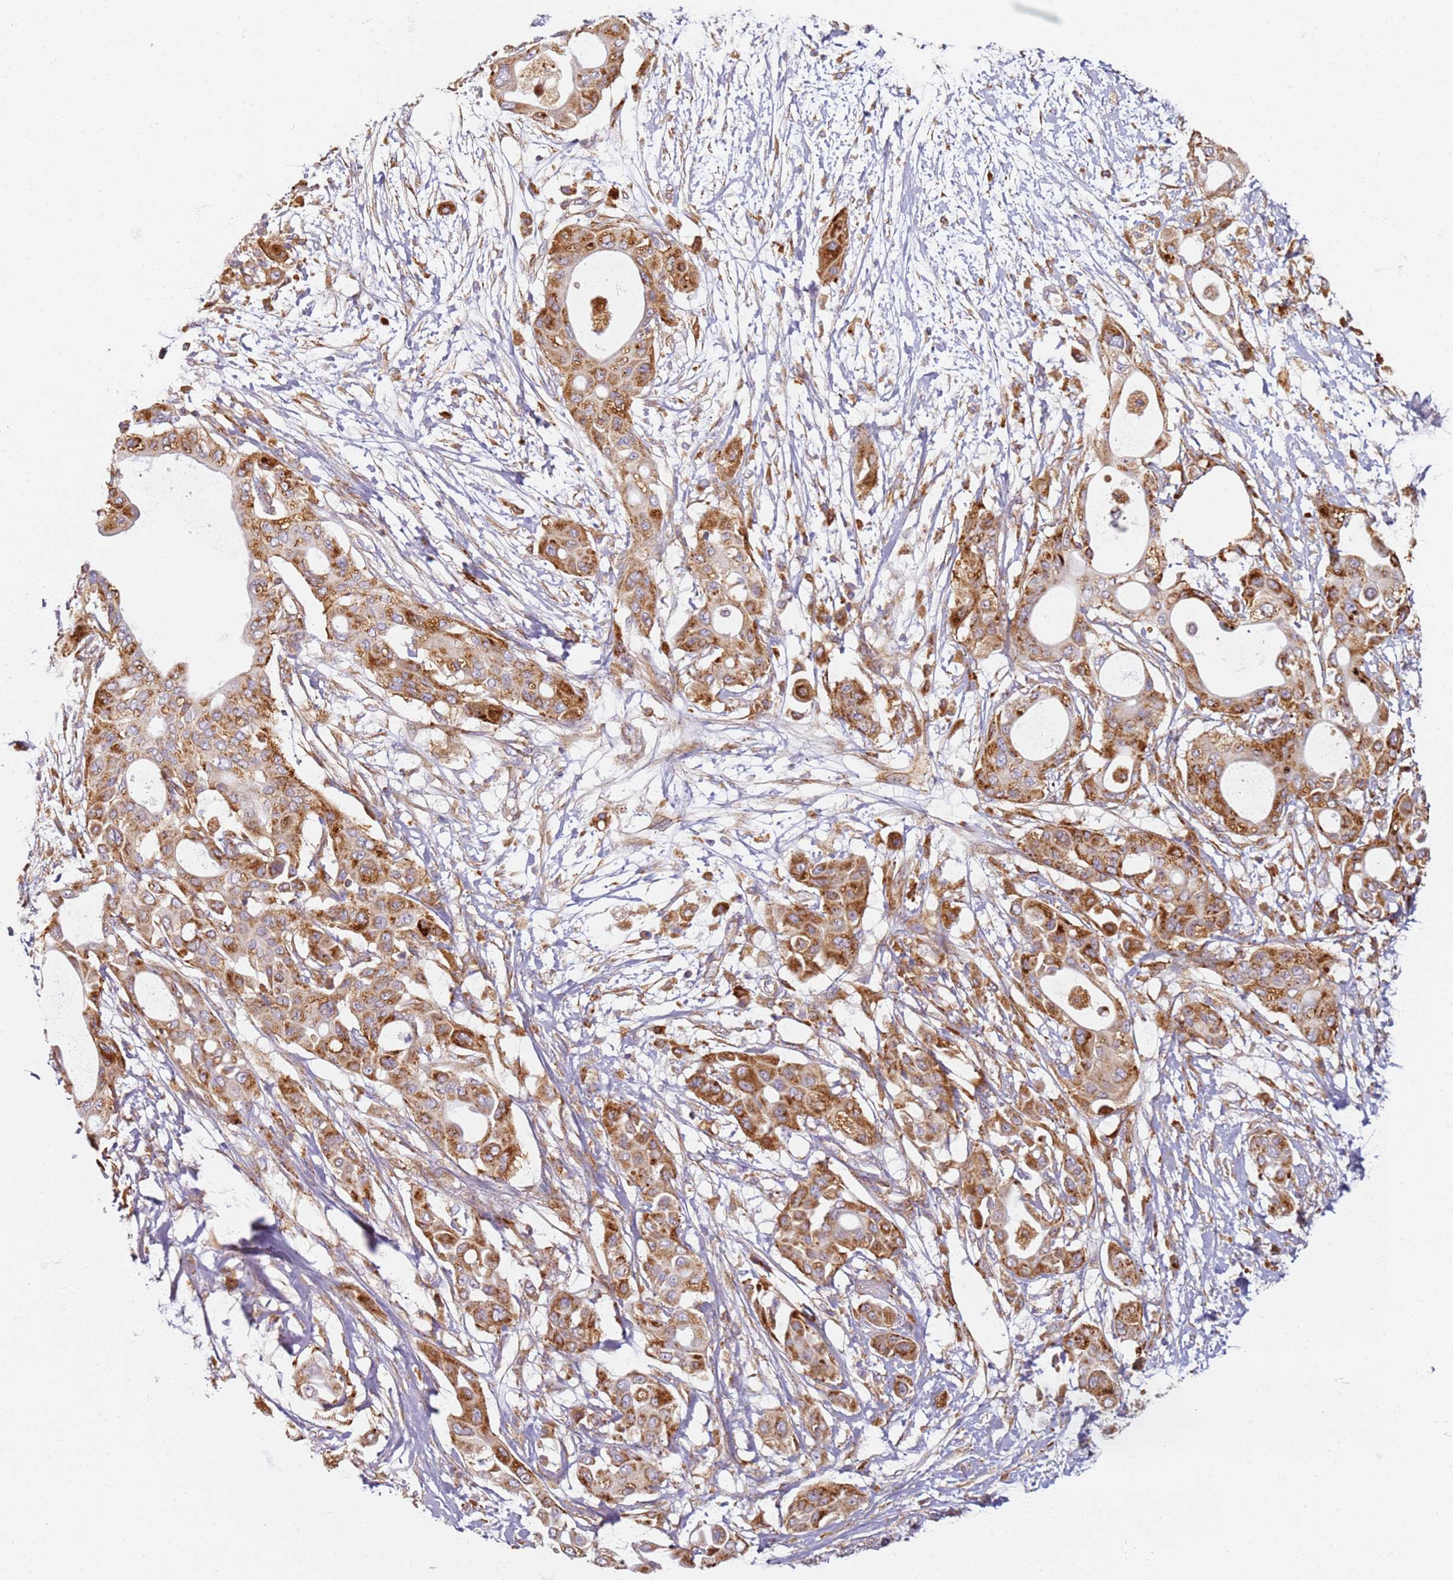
{"staining": {"intensity": "strong", "quantity": ">75%", "location": "cytoplasmic/membranous"}, "tissue": "pancreatic cancer", "cell_type": "Tumor cells", "image_type": "cancer", "snomed": [{"axis": "morphology", "description": "Adenocarcinoma, NOS"}, {"axis": "topography", "description": "Pancreas"}], "caption": "Pancreatic cancer (adenocarcinoma) tissue exhibits strong cytoplasmic/membranous expression in approximately >75% of tumor cells, visualized by immunohistochemistry.", "gene": "PROKR2", "patient": {"sex": "male", "age": 68}}